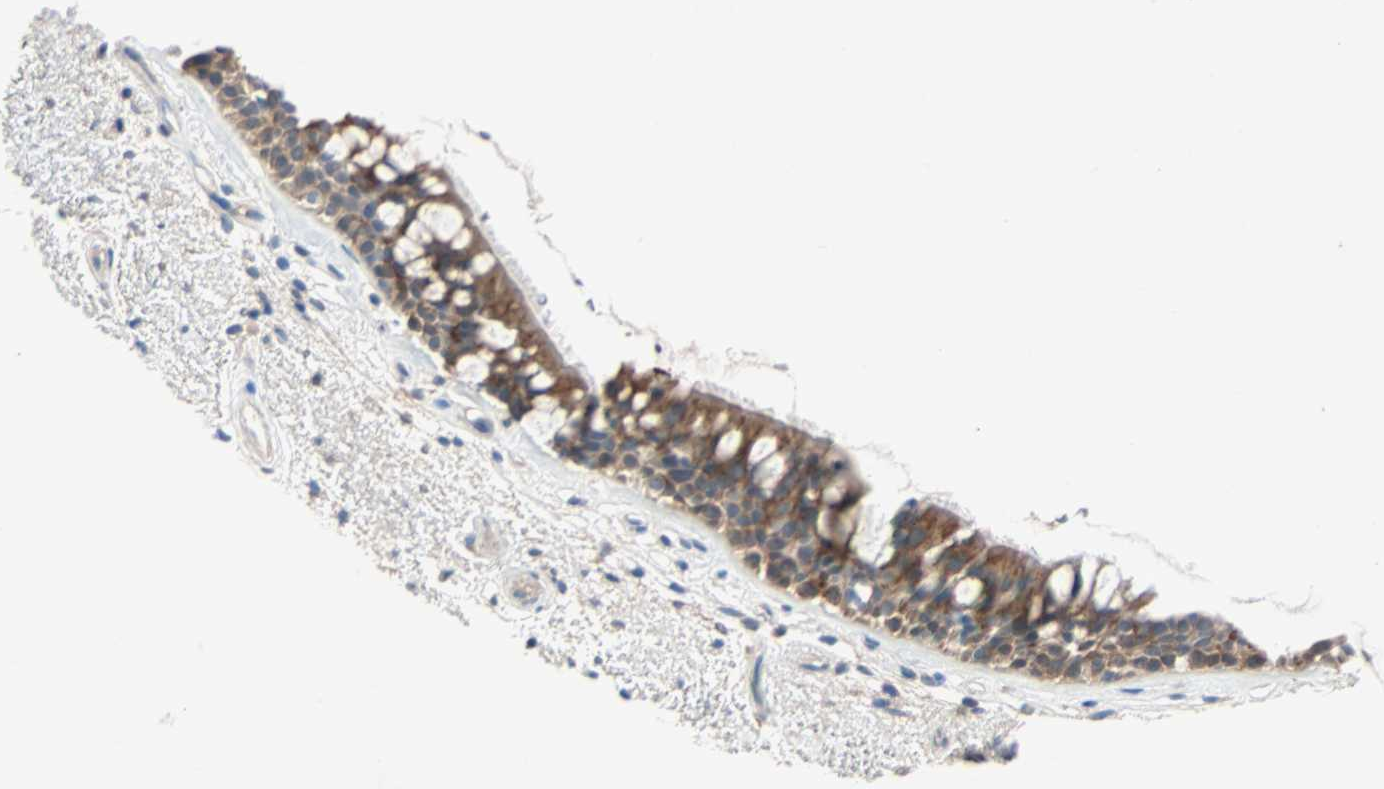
{"staining": {"intensity": "strong", "quantity": ">75%", "location": "cytoplasmic/membranous"}, "tissue": "bronchus", "cell_type": "Respiratory epithelial cells", "image_type": "normal", "snomed": [{"axis": "morphology", "description": "Normal tissue, NOS"}, {"axis": "topography", "description": "Bronchus"}], "caption": "Protein staining of benign bronchus exhibits strong cytoplasmic/membranous expression in approximately >75% of respiratory epithelial cells. (Stains: DAB (3,3'-diaminobenzidine) in brown, nuclei in blue, Microscopy: brightfield microscopy at high magnification).", "gene": "TNFRSF12A", "patient": {"sex": "female", "age": 54}}